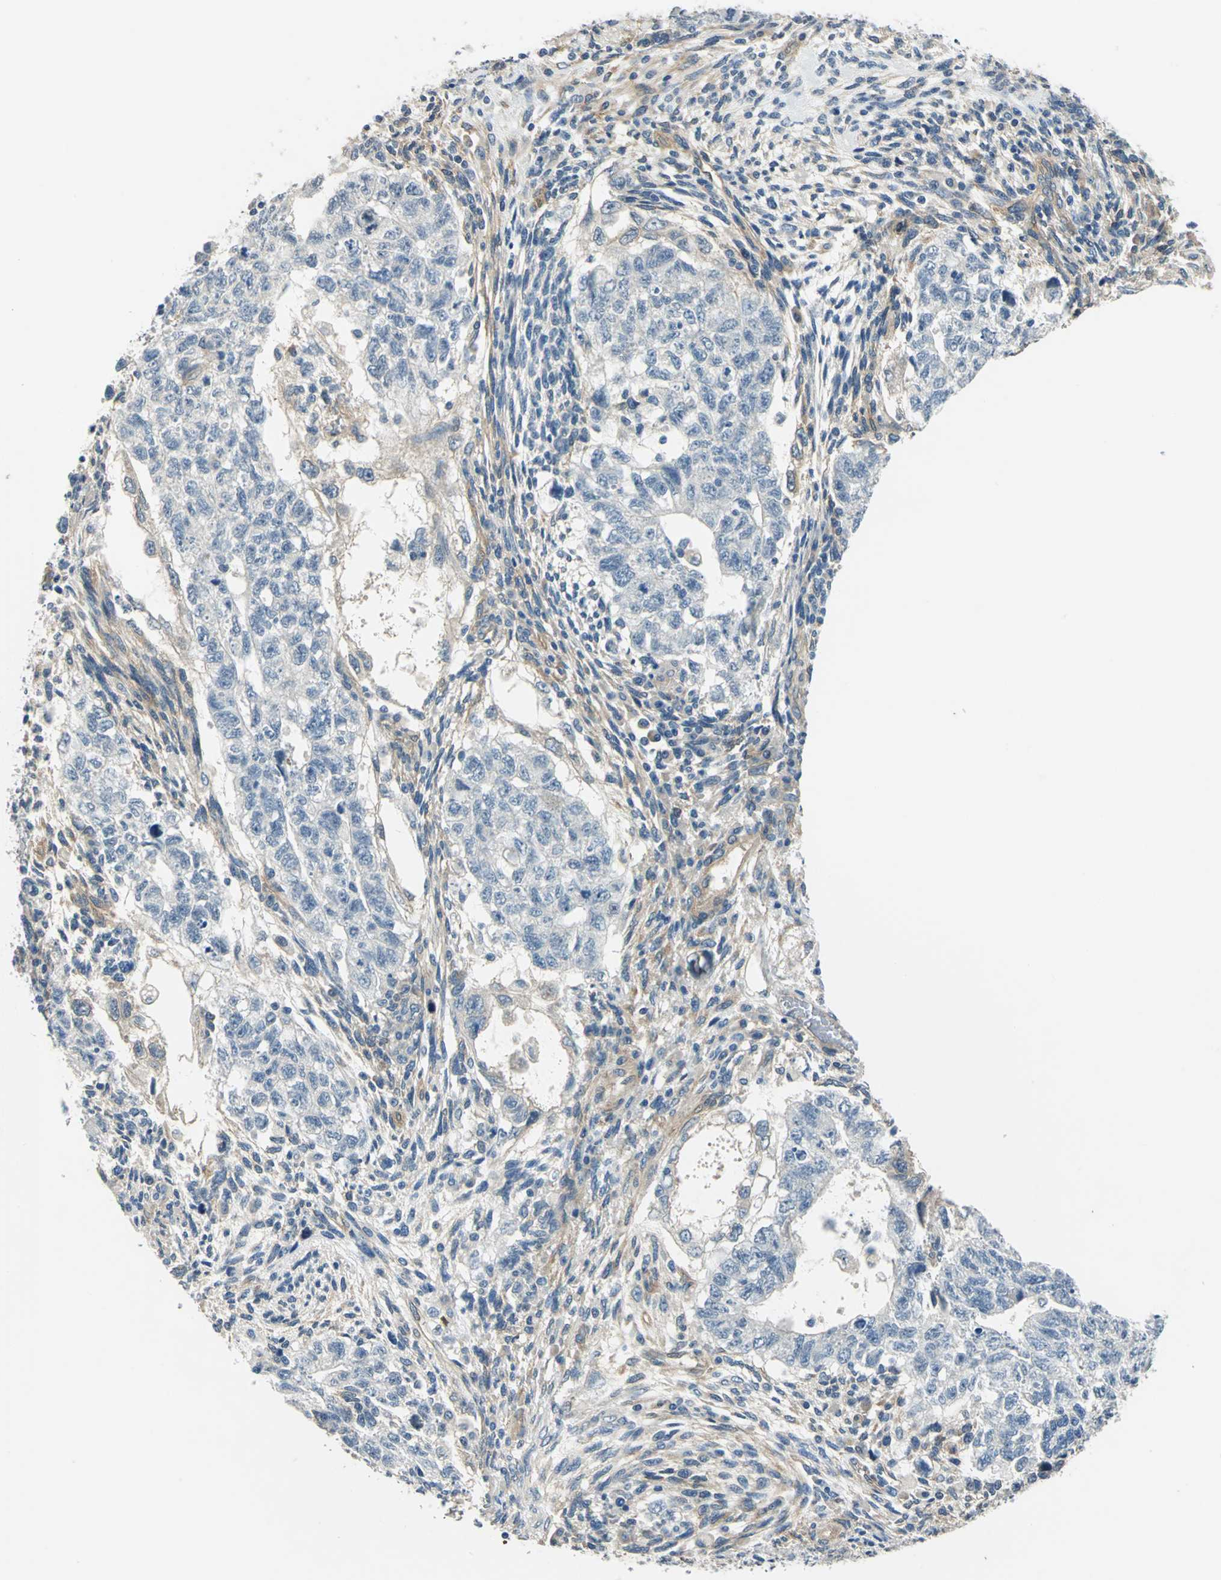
{"staining": {"intensity": "negative", "quantity": "none", "location": "none"}, "tissue": "testis cancer", "cell_type": "Tumor cells", "image_type": "cancer", "snomed": [{"axis": "morphology", "description": "Normal tissue, NOS"}, {"axis": "morphology", "description": "Carcinoma, Embryonal, NOS"}, {"axis": "topography", "description": "Testis"}], "caption": "Embryonal carcinoma (testis) was stained to show a protein in brown. There is no significant expression in tumor cells. (DAB (3,3'-diaminobenzidine) immunohistochemistry (IHC) visualized using brightfield microscopy, high magnification).", "gene": "CDC42EP1", "patient": {"sex": "male", "age": 36}}